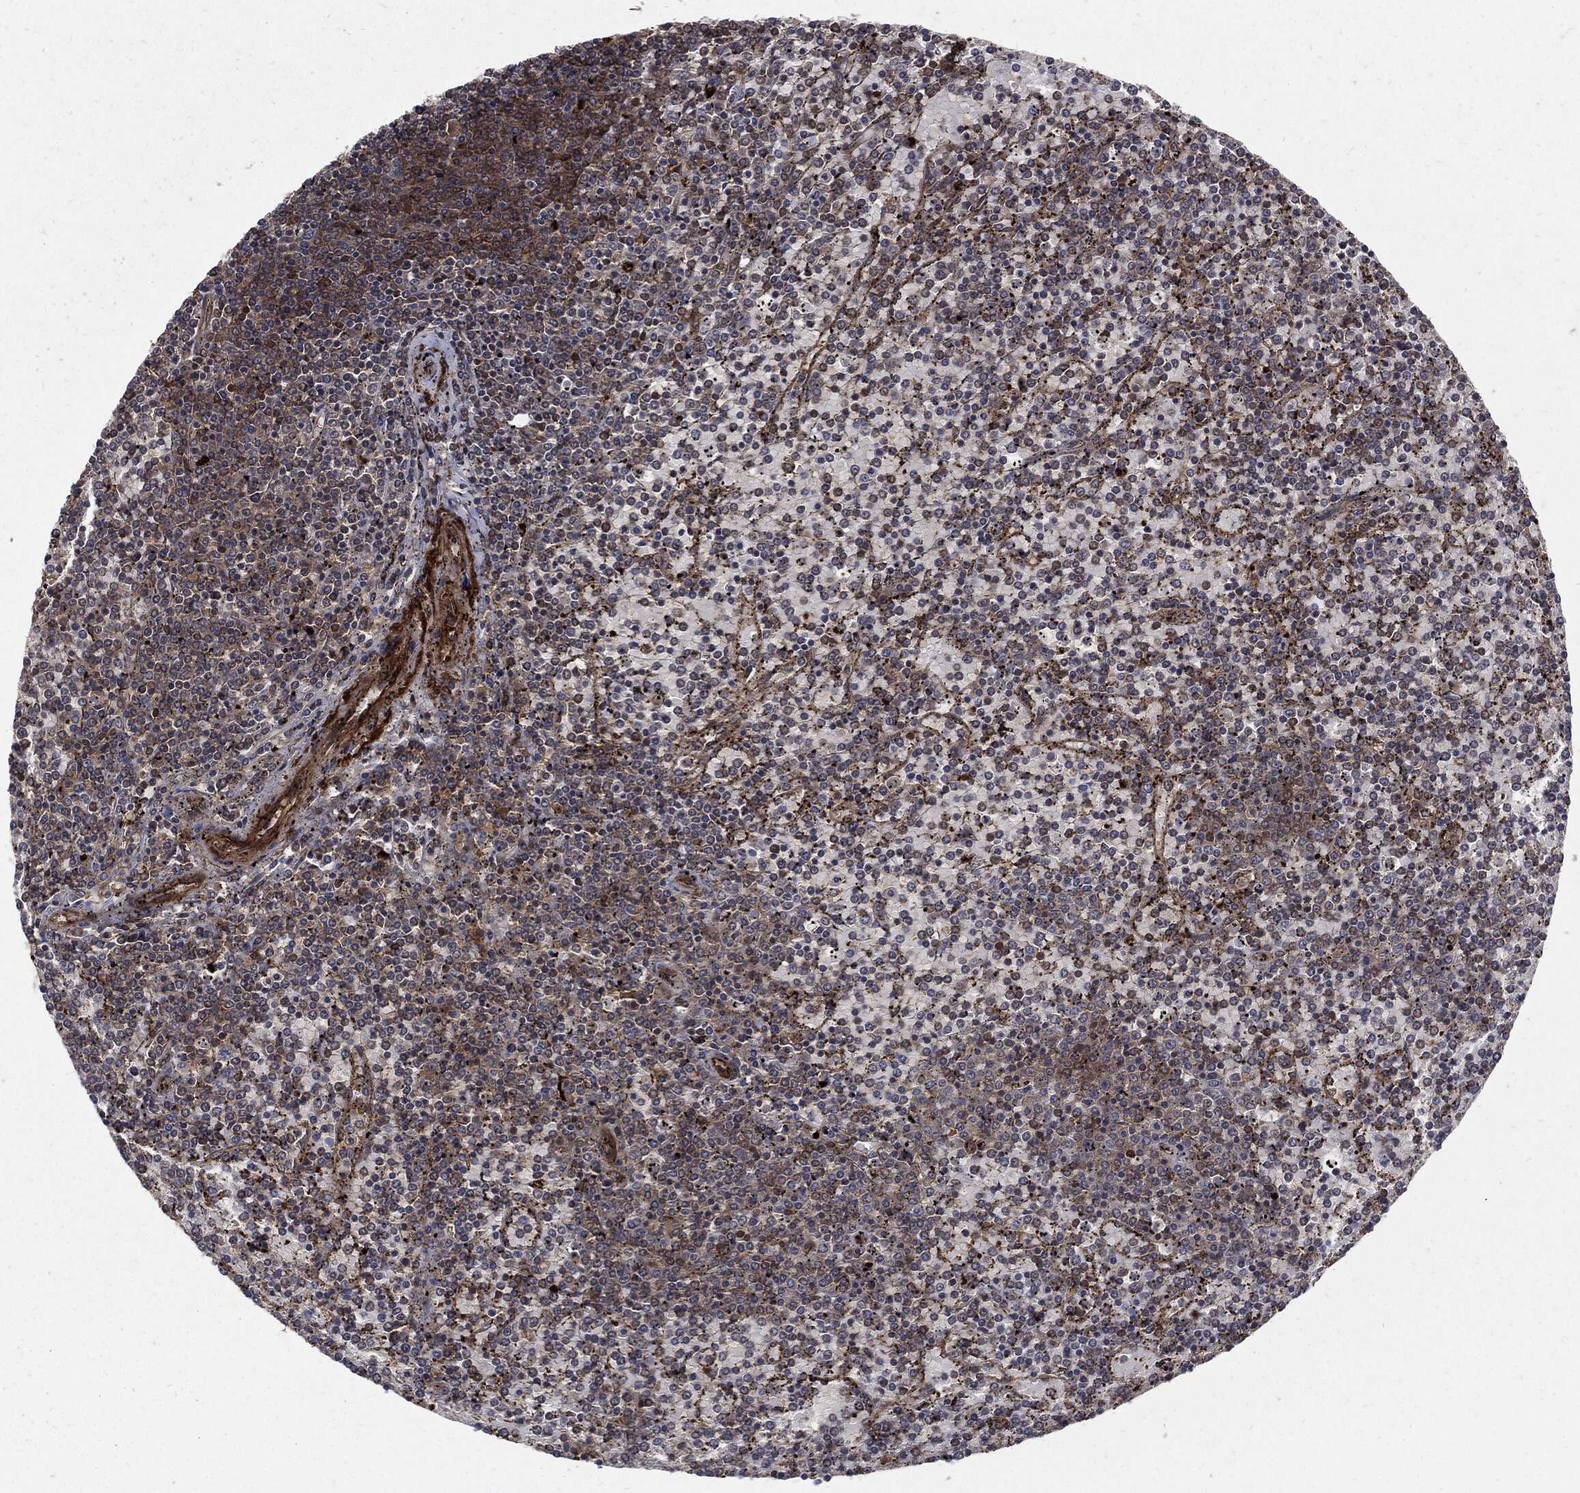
{"staining": {"intensity": "moderate", "quantity": "<25%", "location": "cytoplasmic/membranous"}, "tissue": "lymphoma", "cell_type": "Tumor cells", "image_type": "cancer", "snomed": [{"axis": "morphology", "description": "Malignant lymphoma, non-Hodgkin's type, Low grade"}, {"axis": "topography", "description": "Spleen"}], "caption": "Protein analysis of malignant lymphoma, non-Hodgkin's type (low-grade) tissue exhibits moderate cytoplasmic/membranous staining in approximately <25% of tumor cells.", "gene": "CLU", "patient": {"sex": "female", "age": 77}}